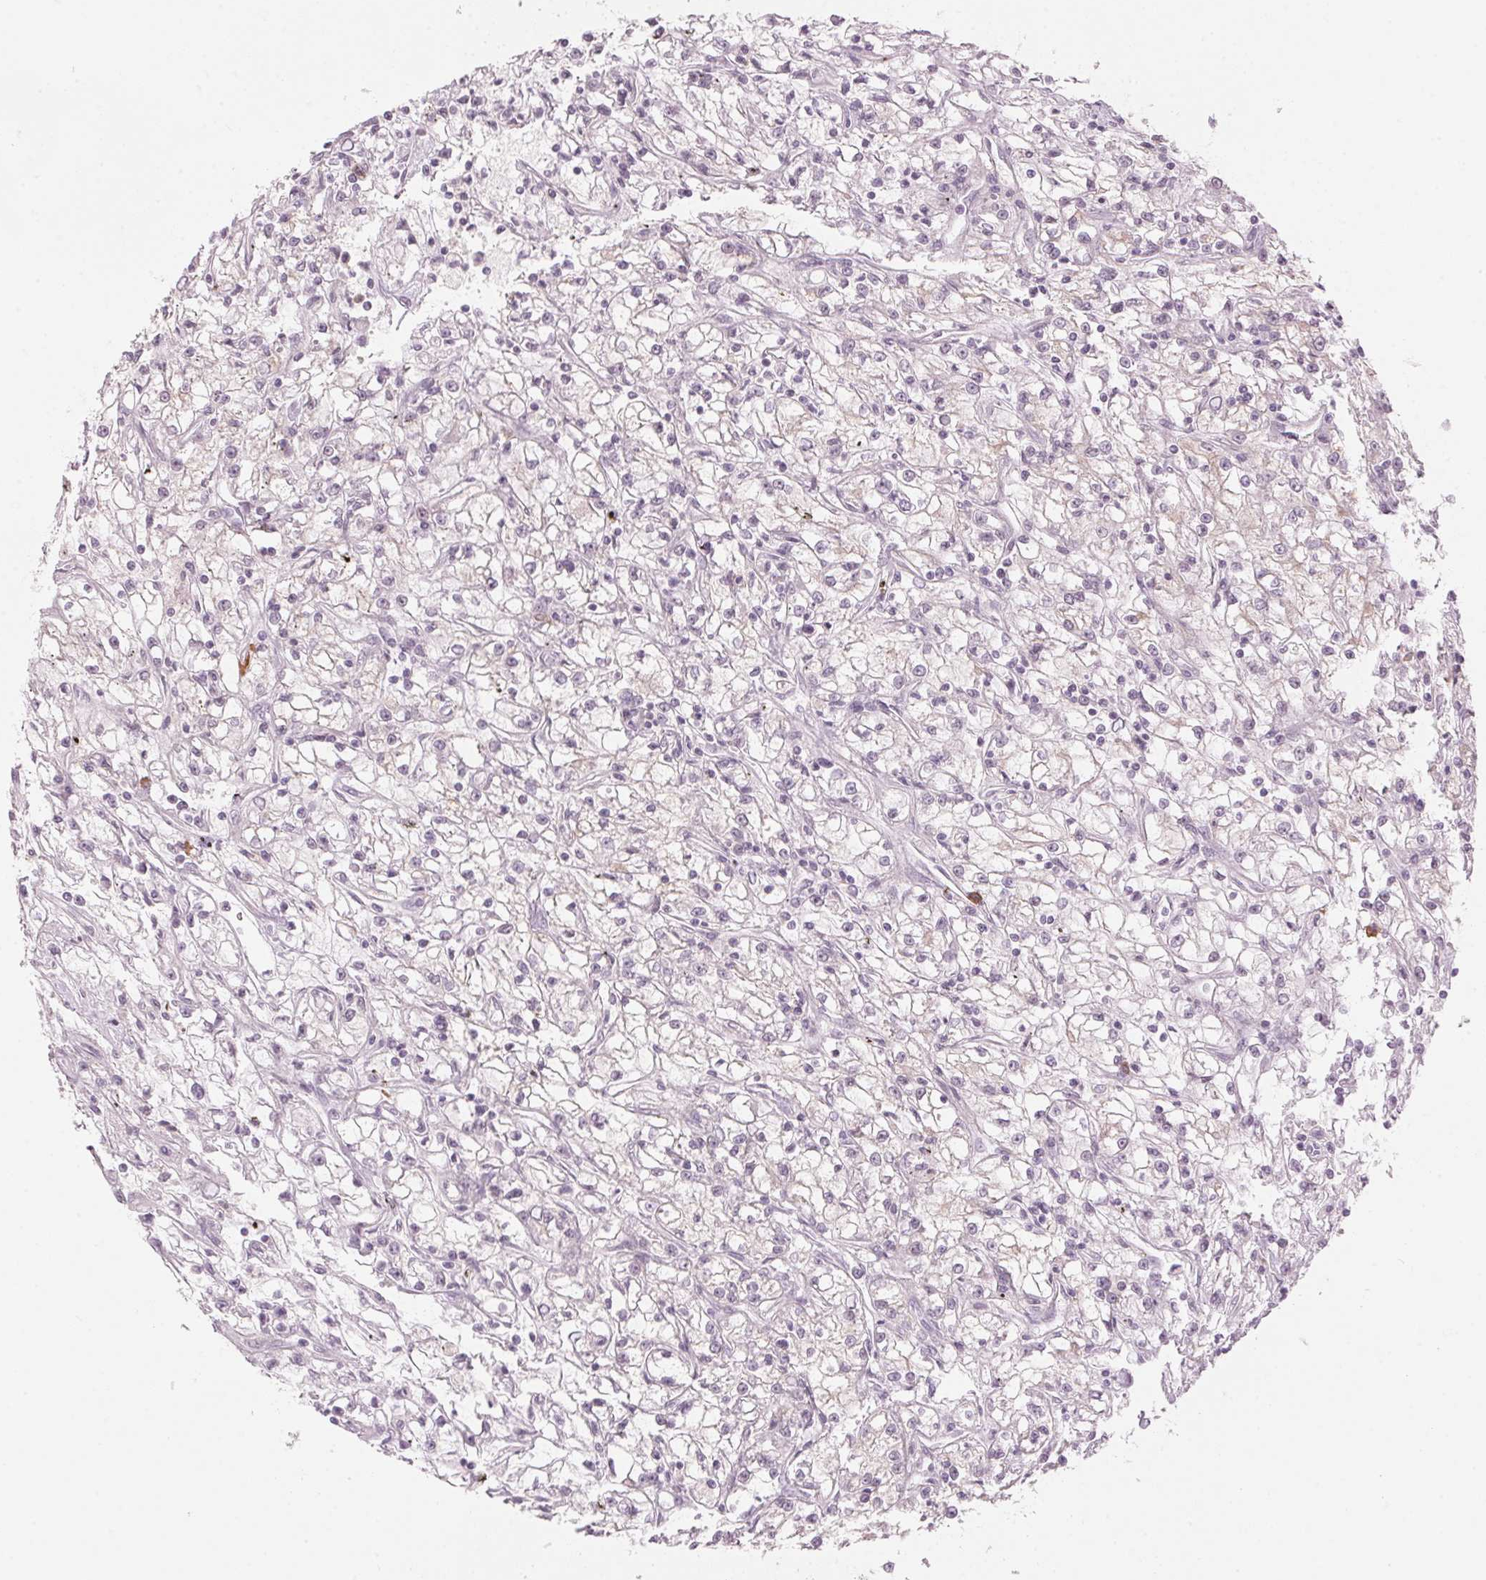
{"staining": {"intensity": "negative", "quantity": "none", "location": "none"}, "tissue": "renal cancer", "cell_type": "Tumor cells", "image_type": "cancer", "snomed": [{"axis": "morphology", "description": "Adenocarcinoma, NOS"}, {"axis": "topography", "description": "Kidney"}], "caption": "Human renal adenocarcinoma stained for a protein using immunohistochemistry shows no expression in tumor cells.", "gene": "SCTR", "patient": {"sex": "female", "age": 59}}